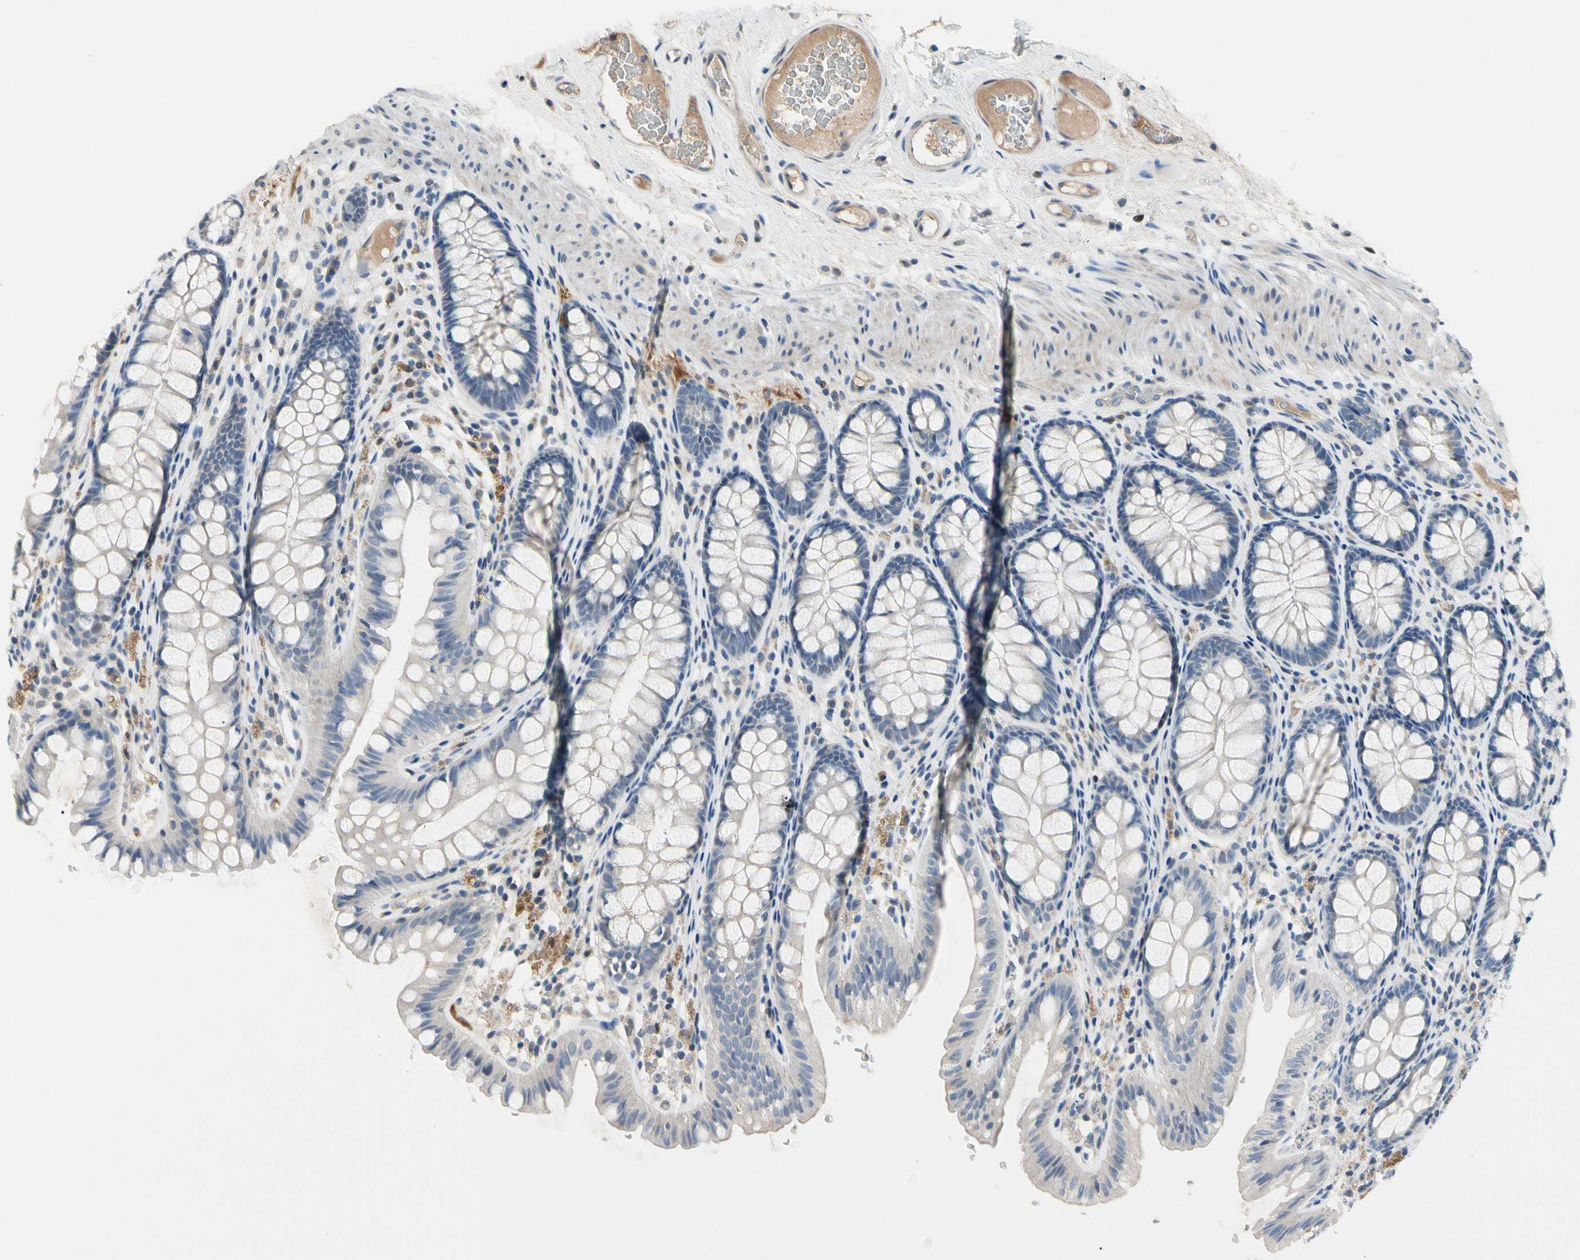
{"staining": {"intensity": "negative", "quantity": "none", "location": "none"}, "tissue": "colon", "cell_type": "Endothelial cells", "image_type": "normal", "snomed": [{"axis": "morphology", "description": "Normal tissue, NOS"}, {"axis": "topography", "description": "Colon"}], "caption": "The histopathology image reveals no staining of endothelial cells in unremarkable colon.", "gene": "ECRG4", "patient": {"sex": "female", "age": 55}}